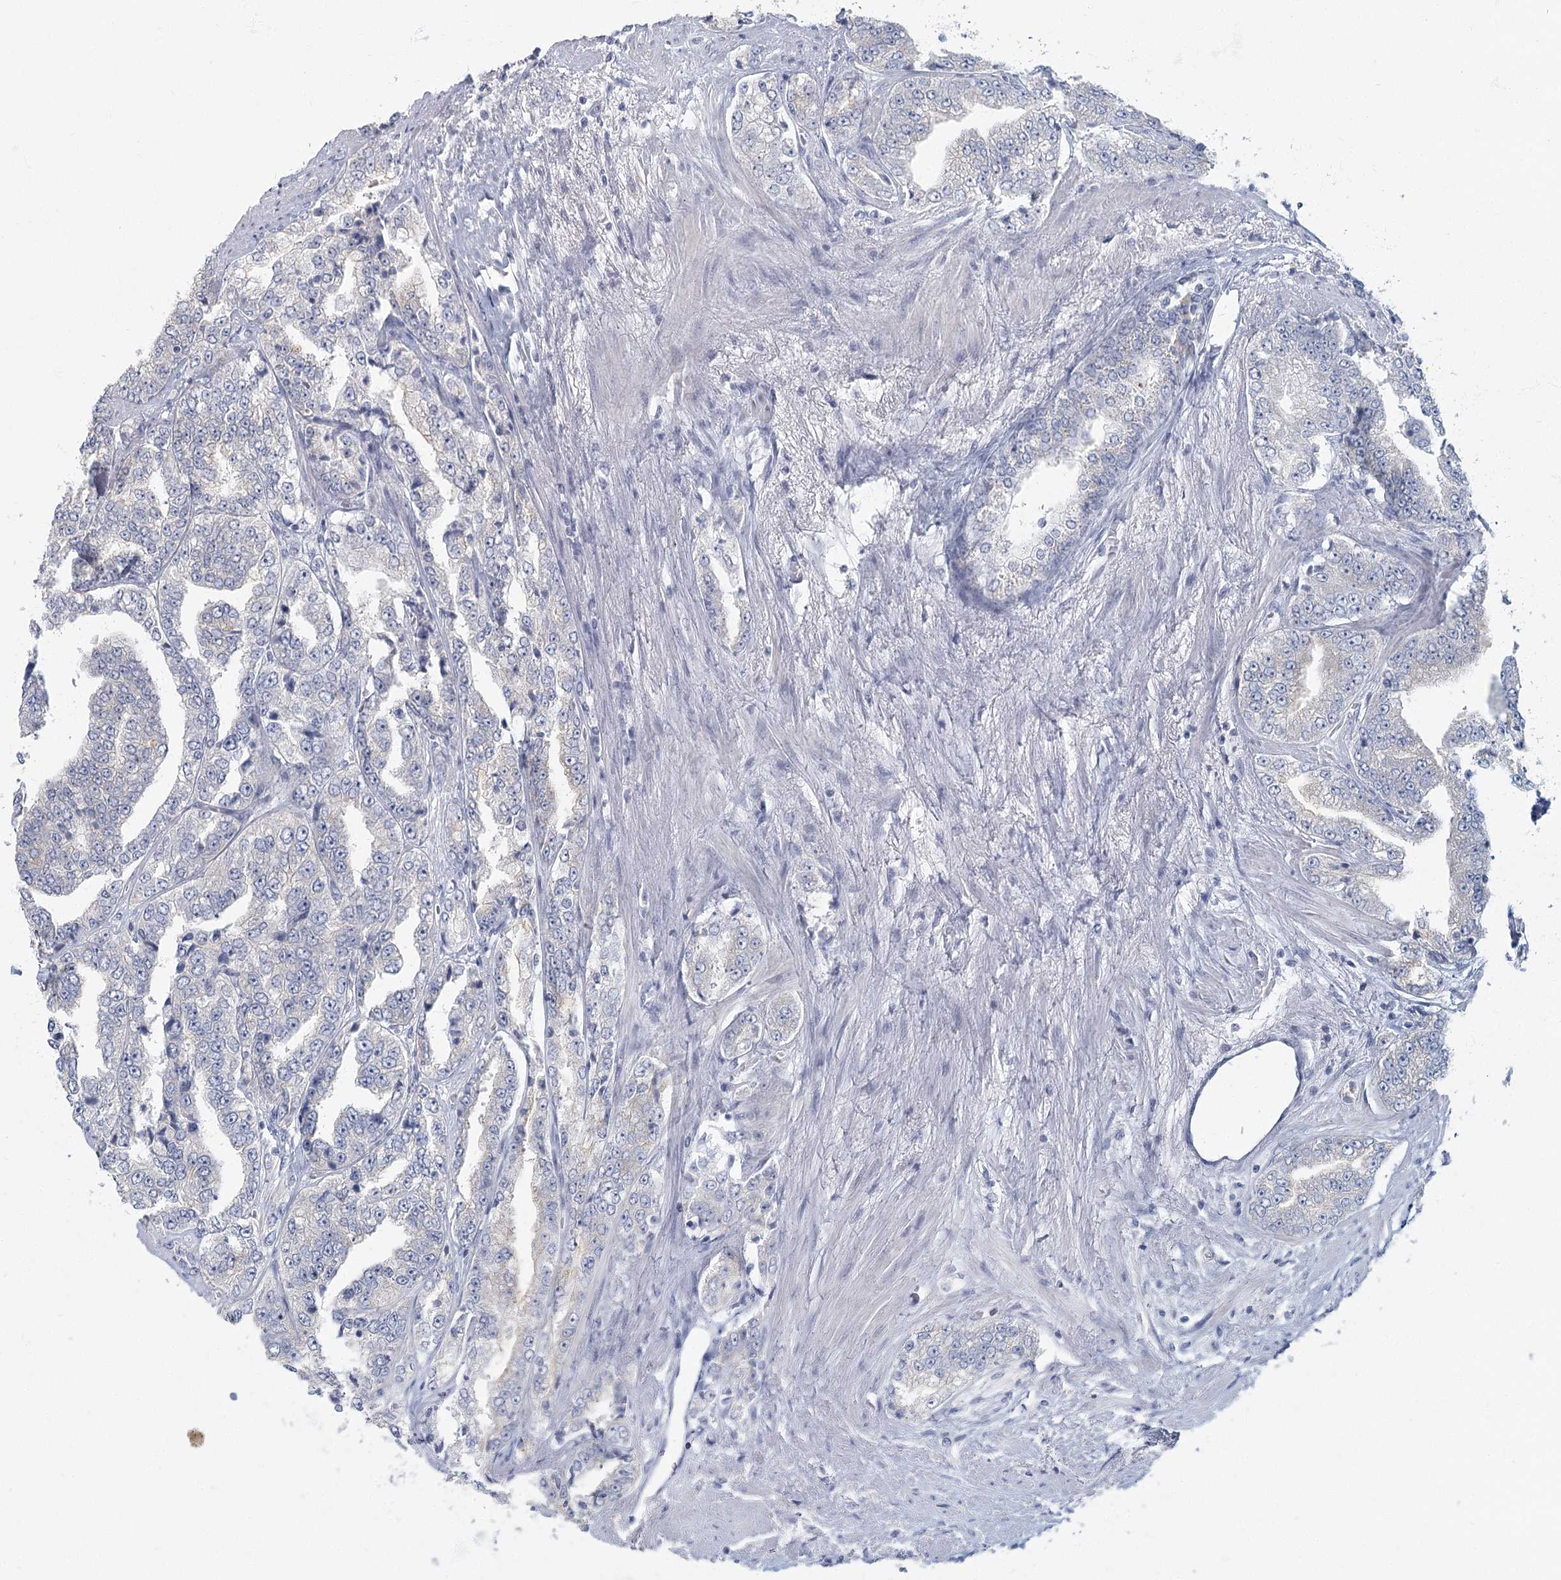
{"staining": {"intensity": "negative", "quantity": "none", "location": "none"}, "tissue": "prostate cancer", "cell_type": "Tumor cells", "image_type": "cancer", "snomed": [{"axis": "morphology", "description": "Adenocarcinoma, High grade"}, {"axis": "topography", "description": "Prostate"}], "caption": "An image of human prostate adenocarcinoma (high-grade) is negative for staining in tumor cells. (Immunohistochemistry, brightfield microscopy, high magnification).", "gene": "FAM110C", "patient": {"sex": "male", "age": 71}}